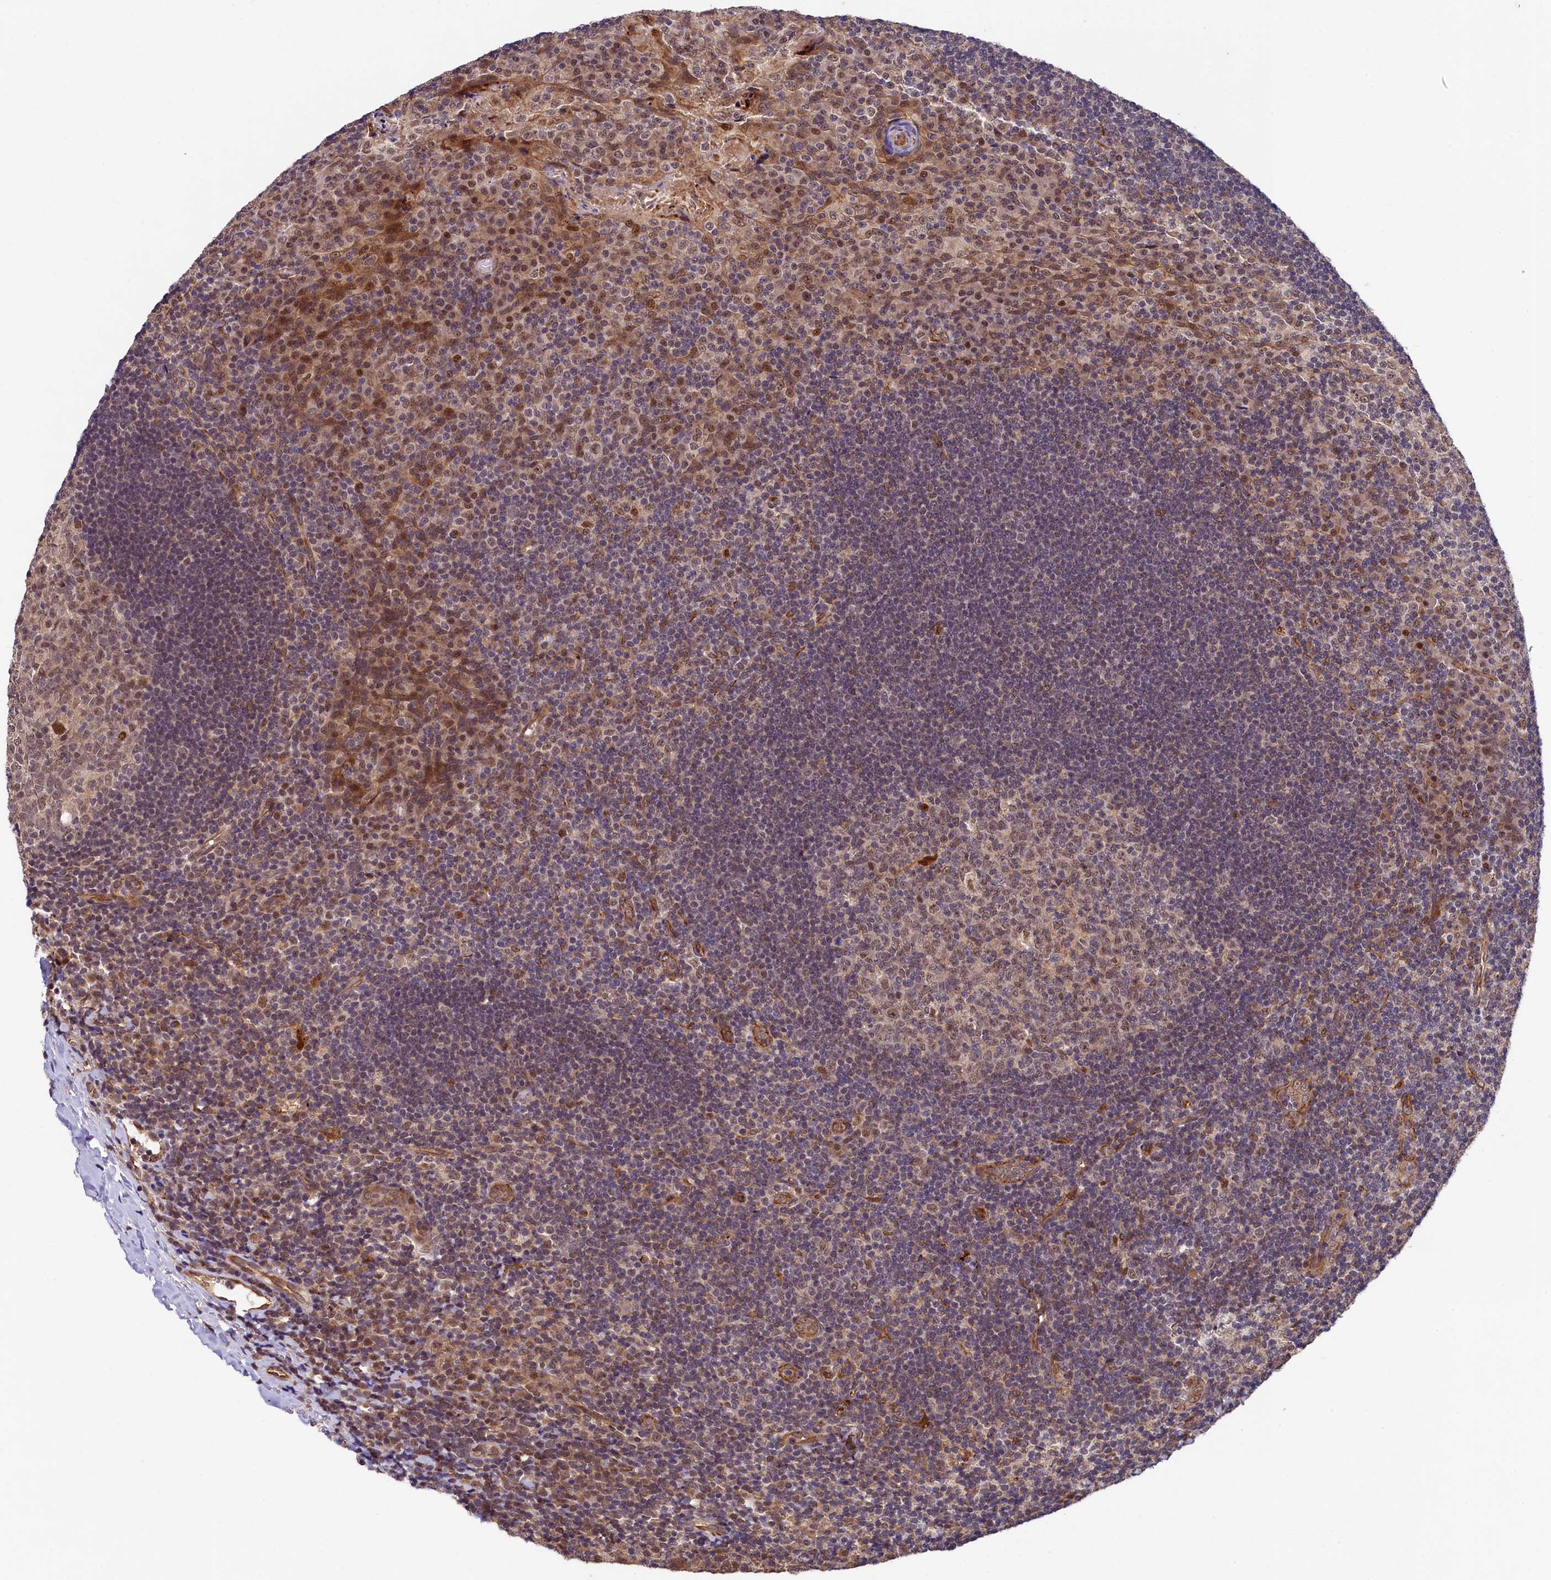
{"staining": {"intensity": "weak", "quantity": "25%-75%", "location": "nuclear"}, "tissue": "tonsil", "cell_type": "Germinal center cells", "image_type": "normal", "snomed": [{"axis": "morphology", "description": "Normal tissue, NOS"}, {"axis": "topography", "description": "Tonsil"}], "caption": "A low amount of weak nuclear staining is present in approximately 25%-75% of germinal center cells in benign tonsil.", "gene": "ARL14EP", "patient": {"sex": "male", "age": 17}}